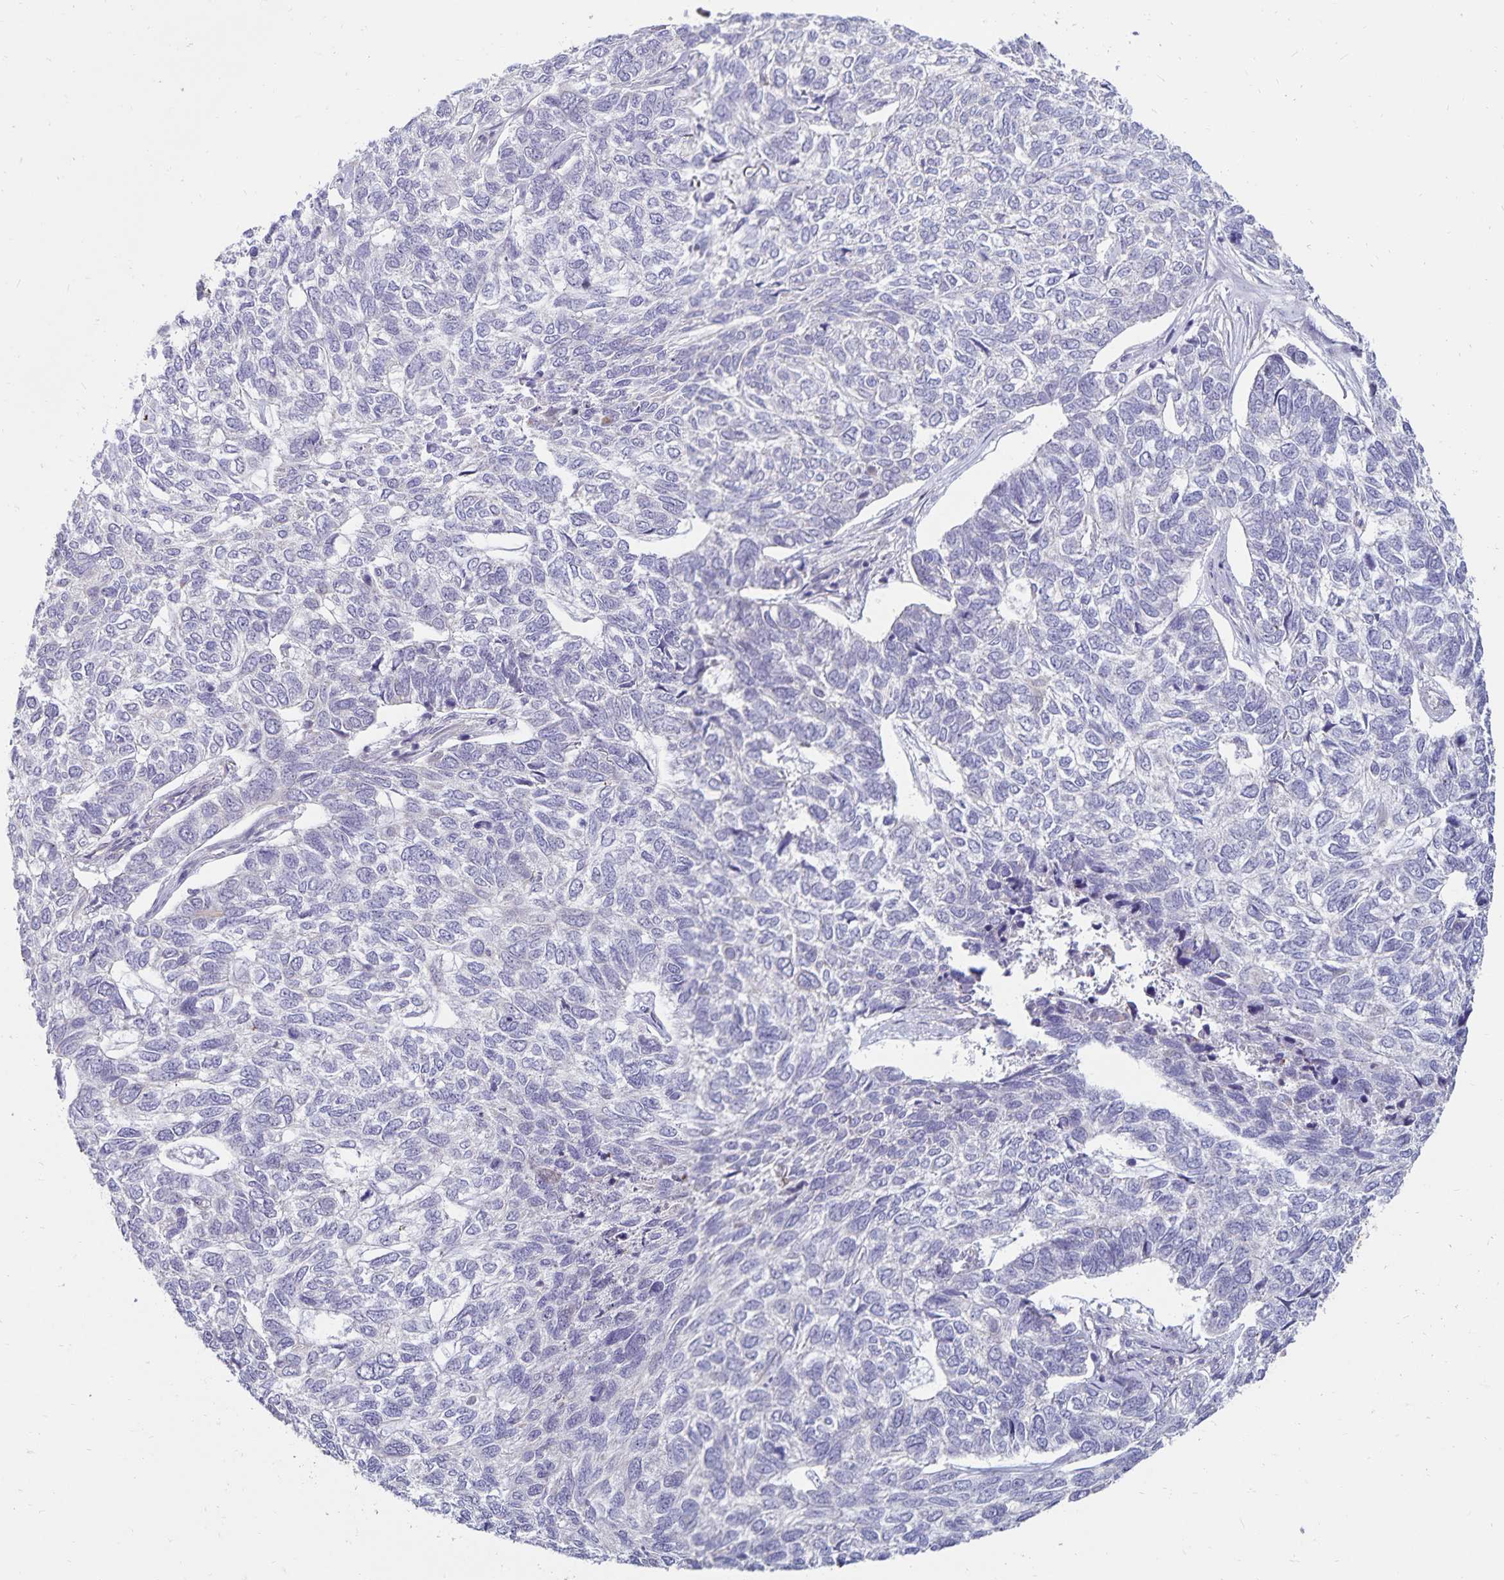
{"staining": {"intensity": "negative", "quantity": "none", "location": "none"}, "tissue": "skin cancer", "cell_type": "Tumor cells", "image_type": "cancer", "snomed": [{"axis": "morphology", "description": "Basal cell carcinoma"}, {"axis": "topography", "description": "Skin"}], "caption": "Immunohistochemical staining of skin cancer reveals no significant staining in tumor cells. The staining is performed using DAB (3,3'-diaminobenzidine) brown chromogen with nuclei counter-stained in using hematoxylin.", "gene": "CDKN2B", "patient": {"sex": "female", "age": 65}}